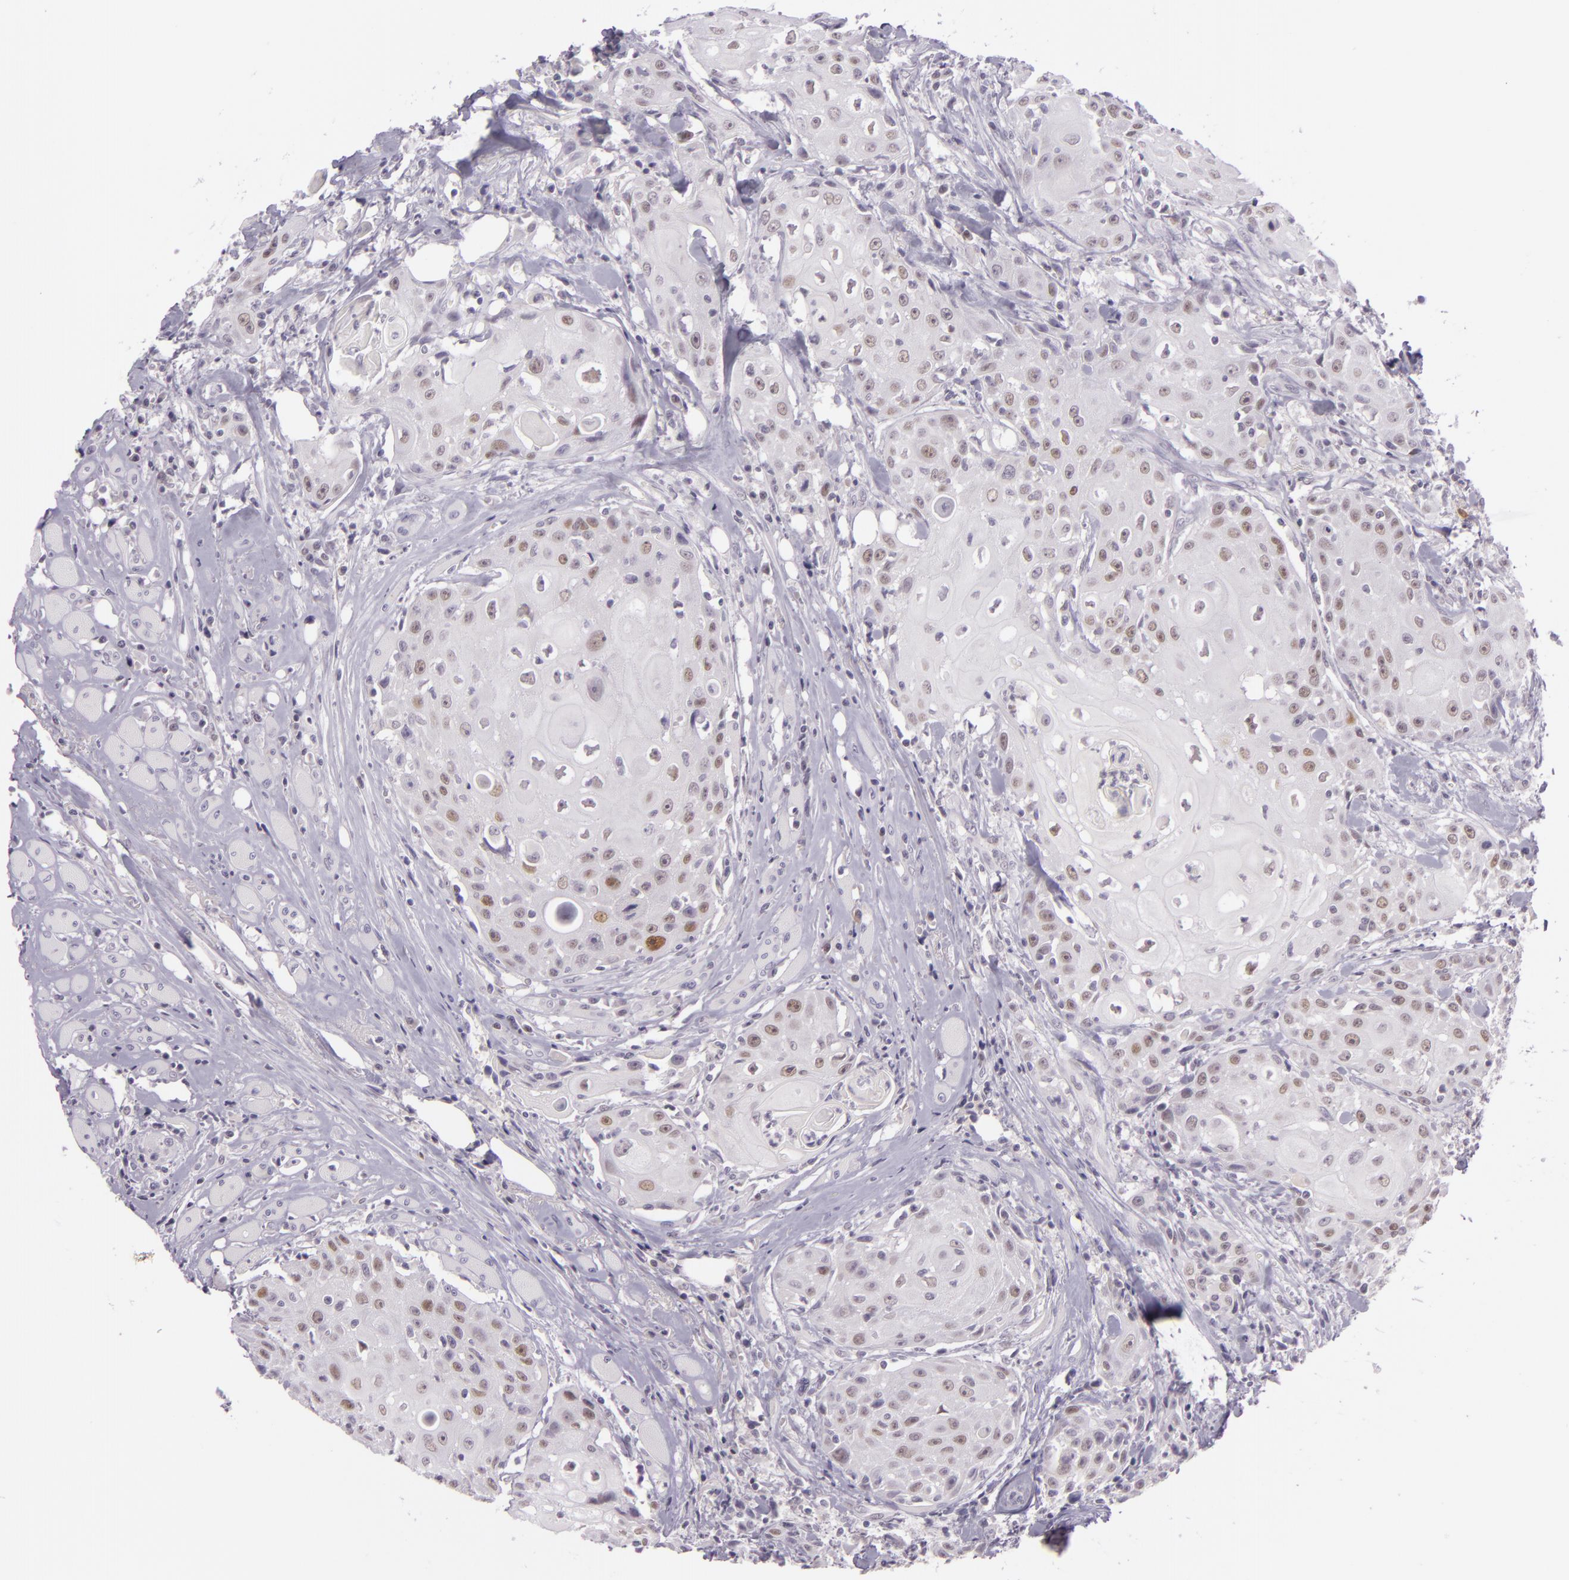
{"staining": {"intensity": "moderate", "quantity": "25%-75%", "location": "nuclear"}, "tissue": "head and neck cancer", "cell_type": "Tumor cells", "image_type": "cancer", "snomed": [{"axis": "morphology", "description": "Squamous cell carcinoma, NOS"}, {"axis": "topography", "description": "Oral tissue"}, {"axis": "topography", "description": "Head-Neck"}], "caption": "The micrograph demonstrates immunohistochemical staining of squamous cell carcinoma (head and neck). There is moderate nuclear positivity is identified in approximately 25%-75% of tumor cells. (brown staining indicates protein expression, while blue staining denotes nuclei).", "gene": "CHEK2", "patient": {"sex": "female", "age": 82}}